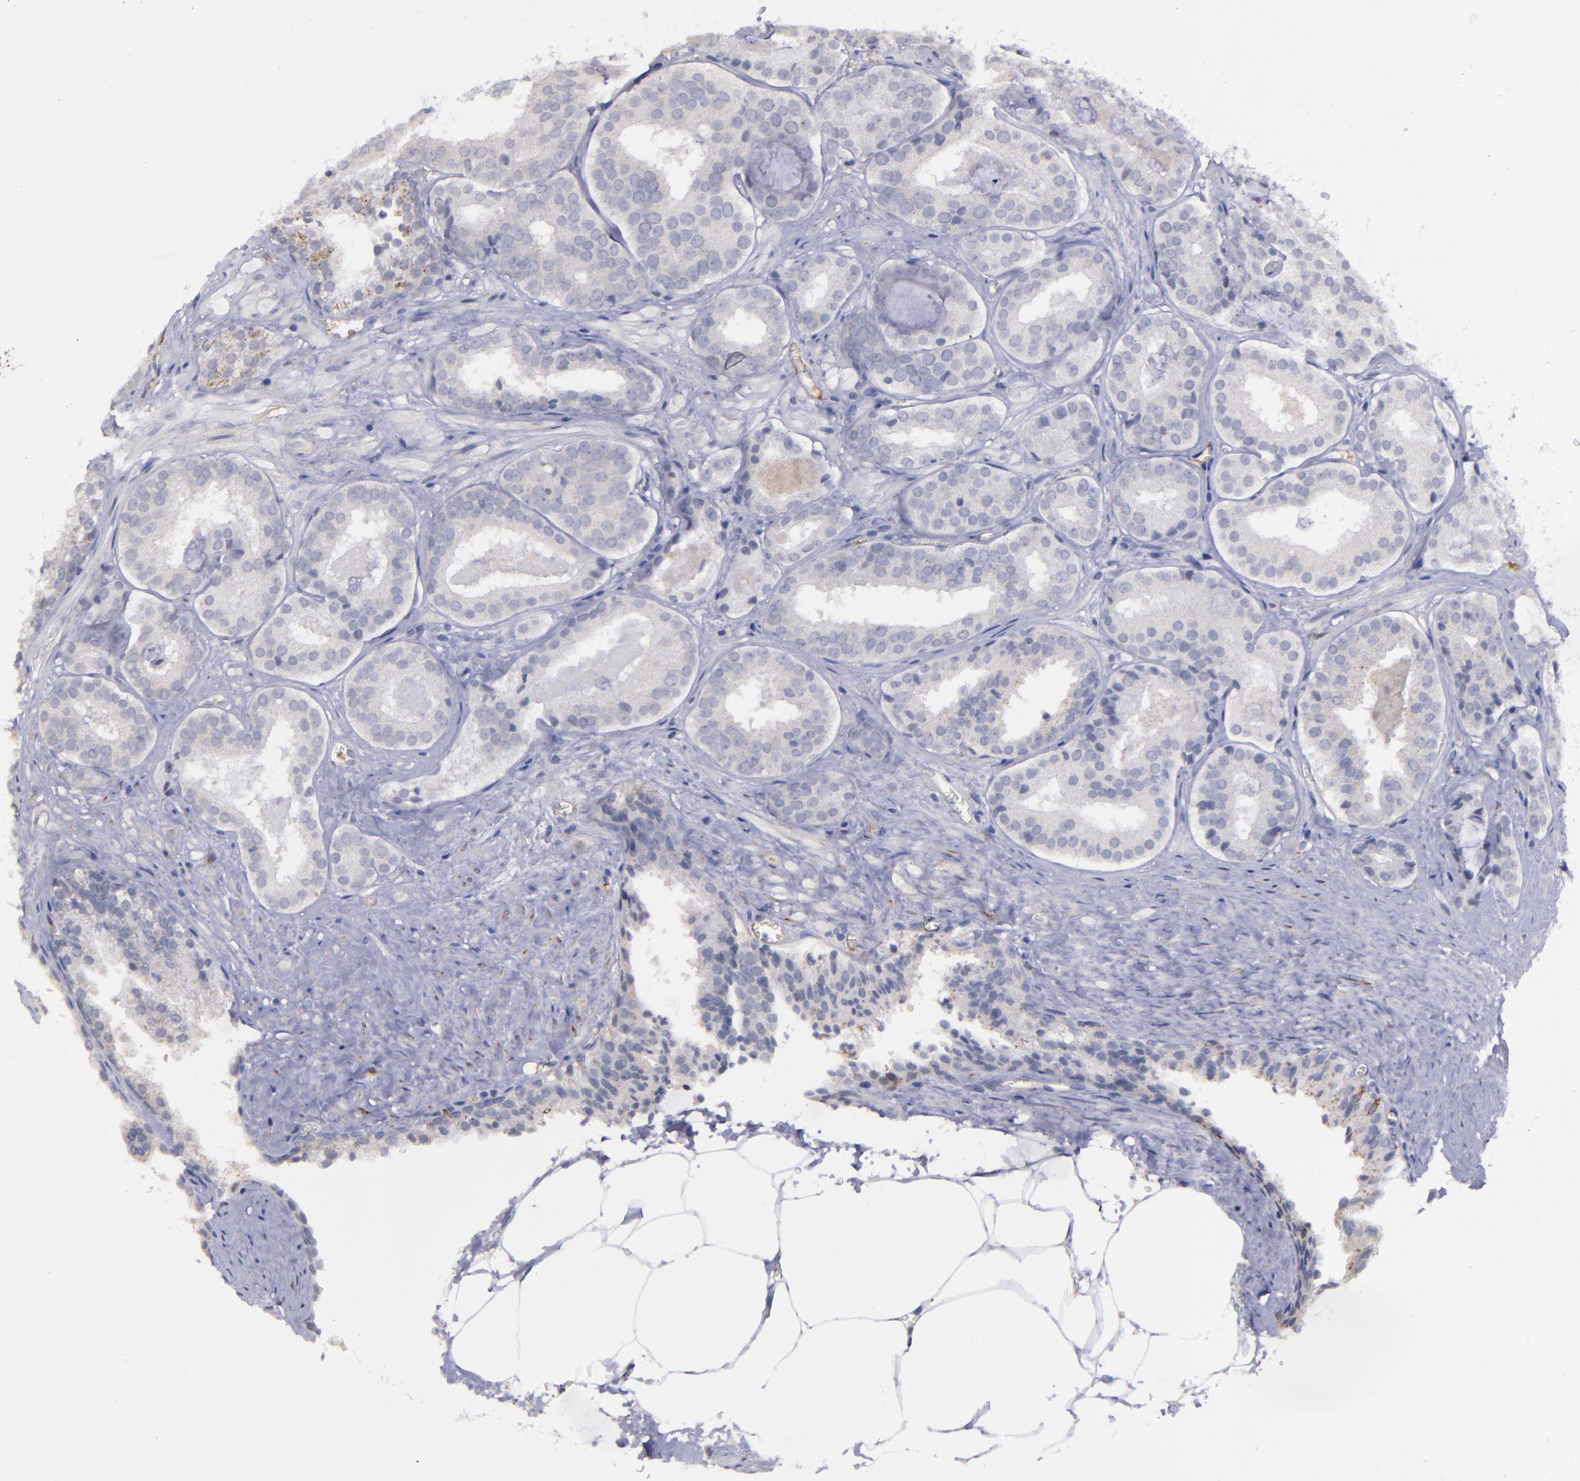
{"staining": {"intensity": "weak", "quantity": "<25%", "location": "cytoplasmic/membranous"}, "tissue": "prostate cancer", "cell_type": "Tumor cells", "image_type": "cancer", "snomed": [{"axis": "morphology", "description": "Adenocarcinoma, Medium grade"}, {"axis": "topography", "description": "Prostate"}], "caption": "IHC histopathology image of human prostate cancer stained for a protein (brown), which demonstrates no staining in tumor cells.", "gene": "MASP1", "patient": {"sex": "male", "age": 64}}